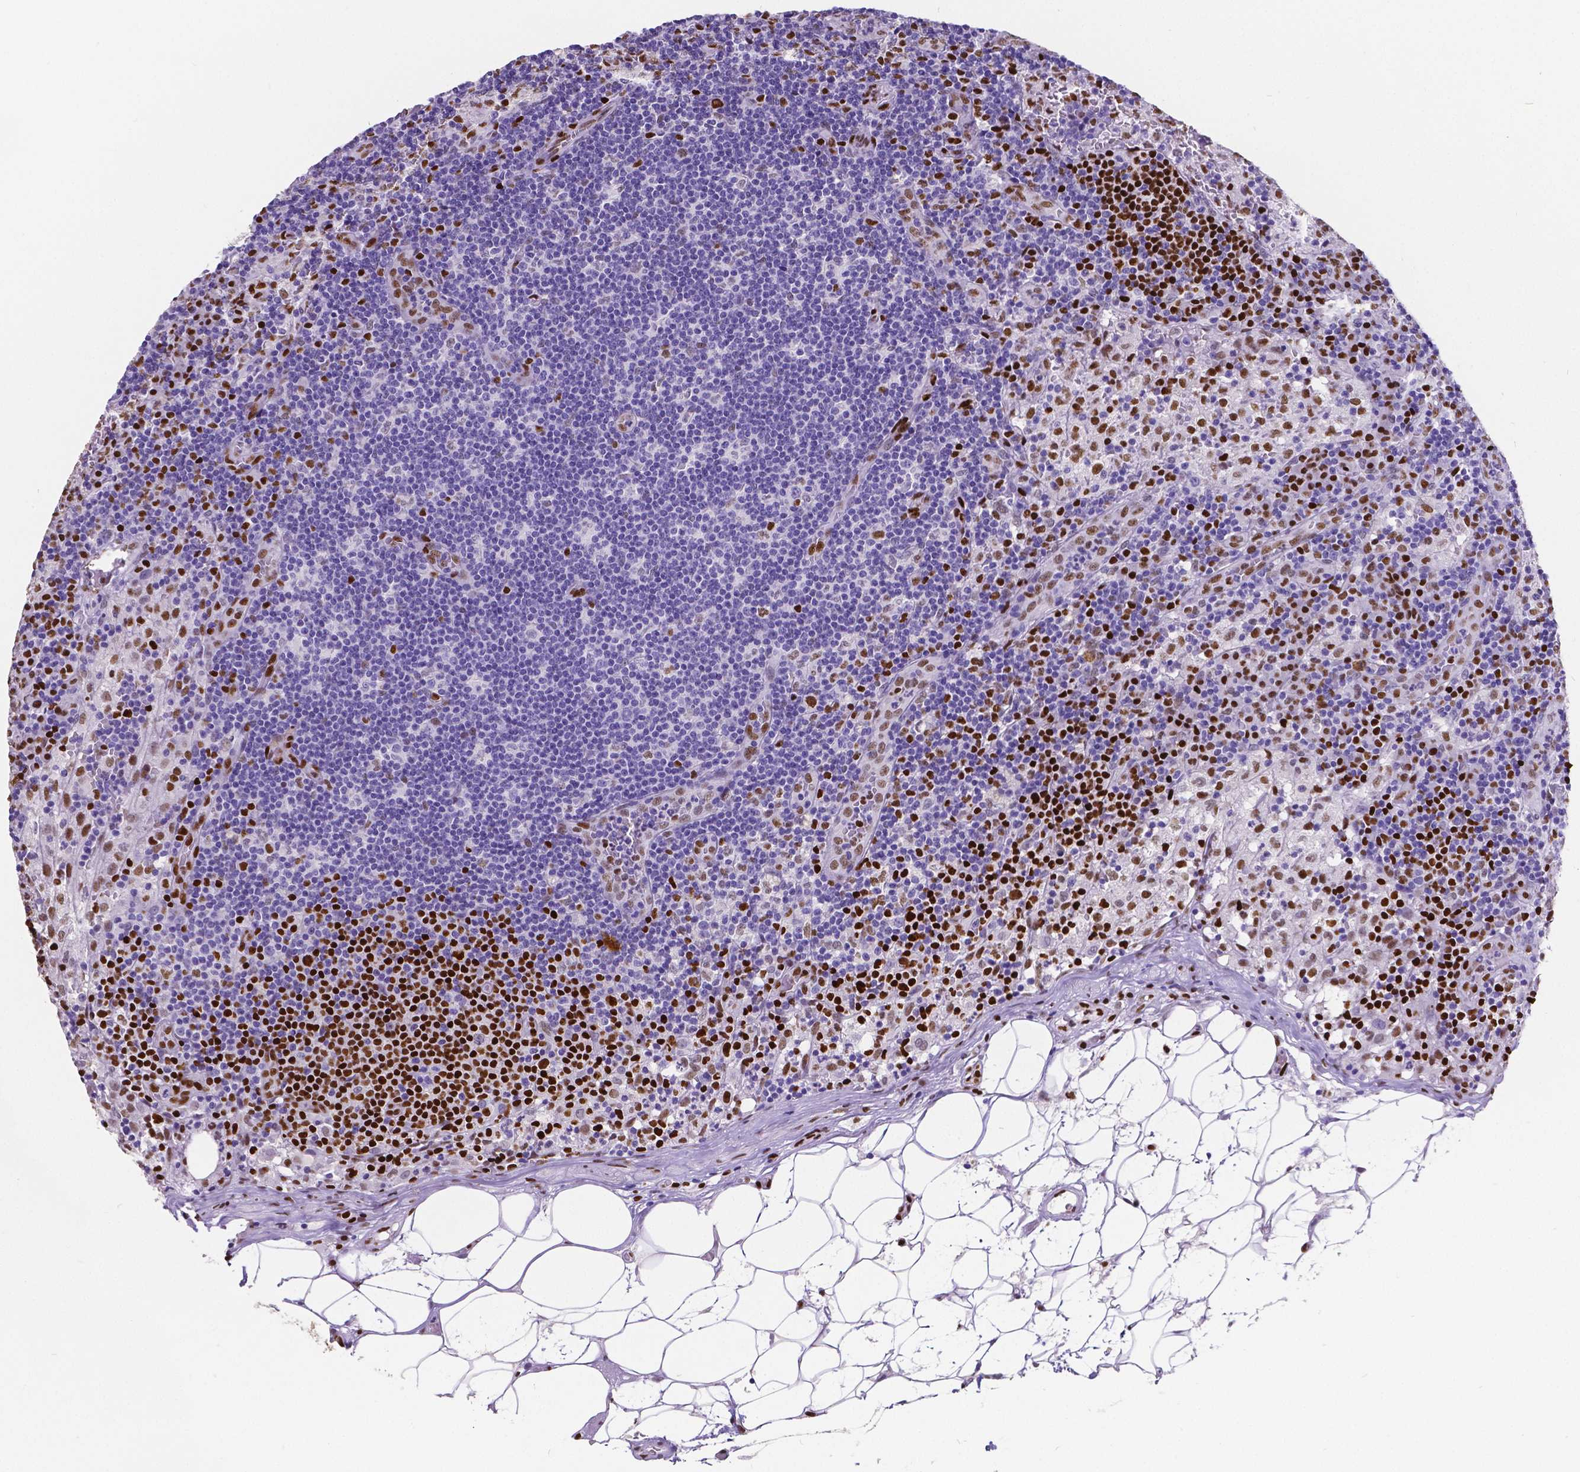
{"staining": {"intensity": "strong", "quantity": "25%-75%", "location": "nuclear"}, "tissue": "lymph node", "cell_type": "Germinal center cells", "image_type": "normal", "snomed": [{"axis": "morphology", "description": "Normal tissue, NOS"}, {"axis": "topography", "description": "Lymph node"}], "caption": "Protein expression analysis of unremarkable human lymph node reveals strong nuclear expression in approximately 25%-75% of germinal center cells. Using DAB (3,3'-diaminobenzidine) (brown) and hematoxylin (blue) stains, captured at high magnification using brightfield microscopy.", "gene": "MEF2C", "patient": {"sex": "male", "age": 62}}